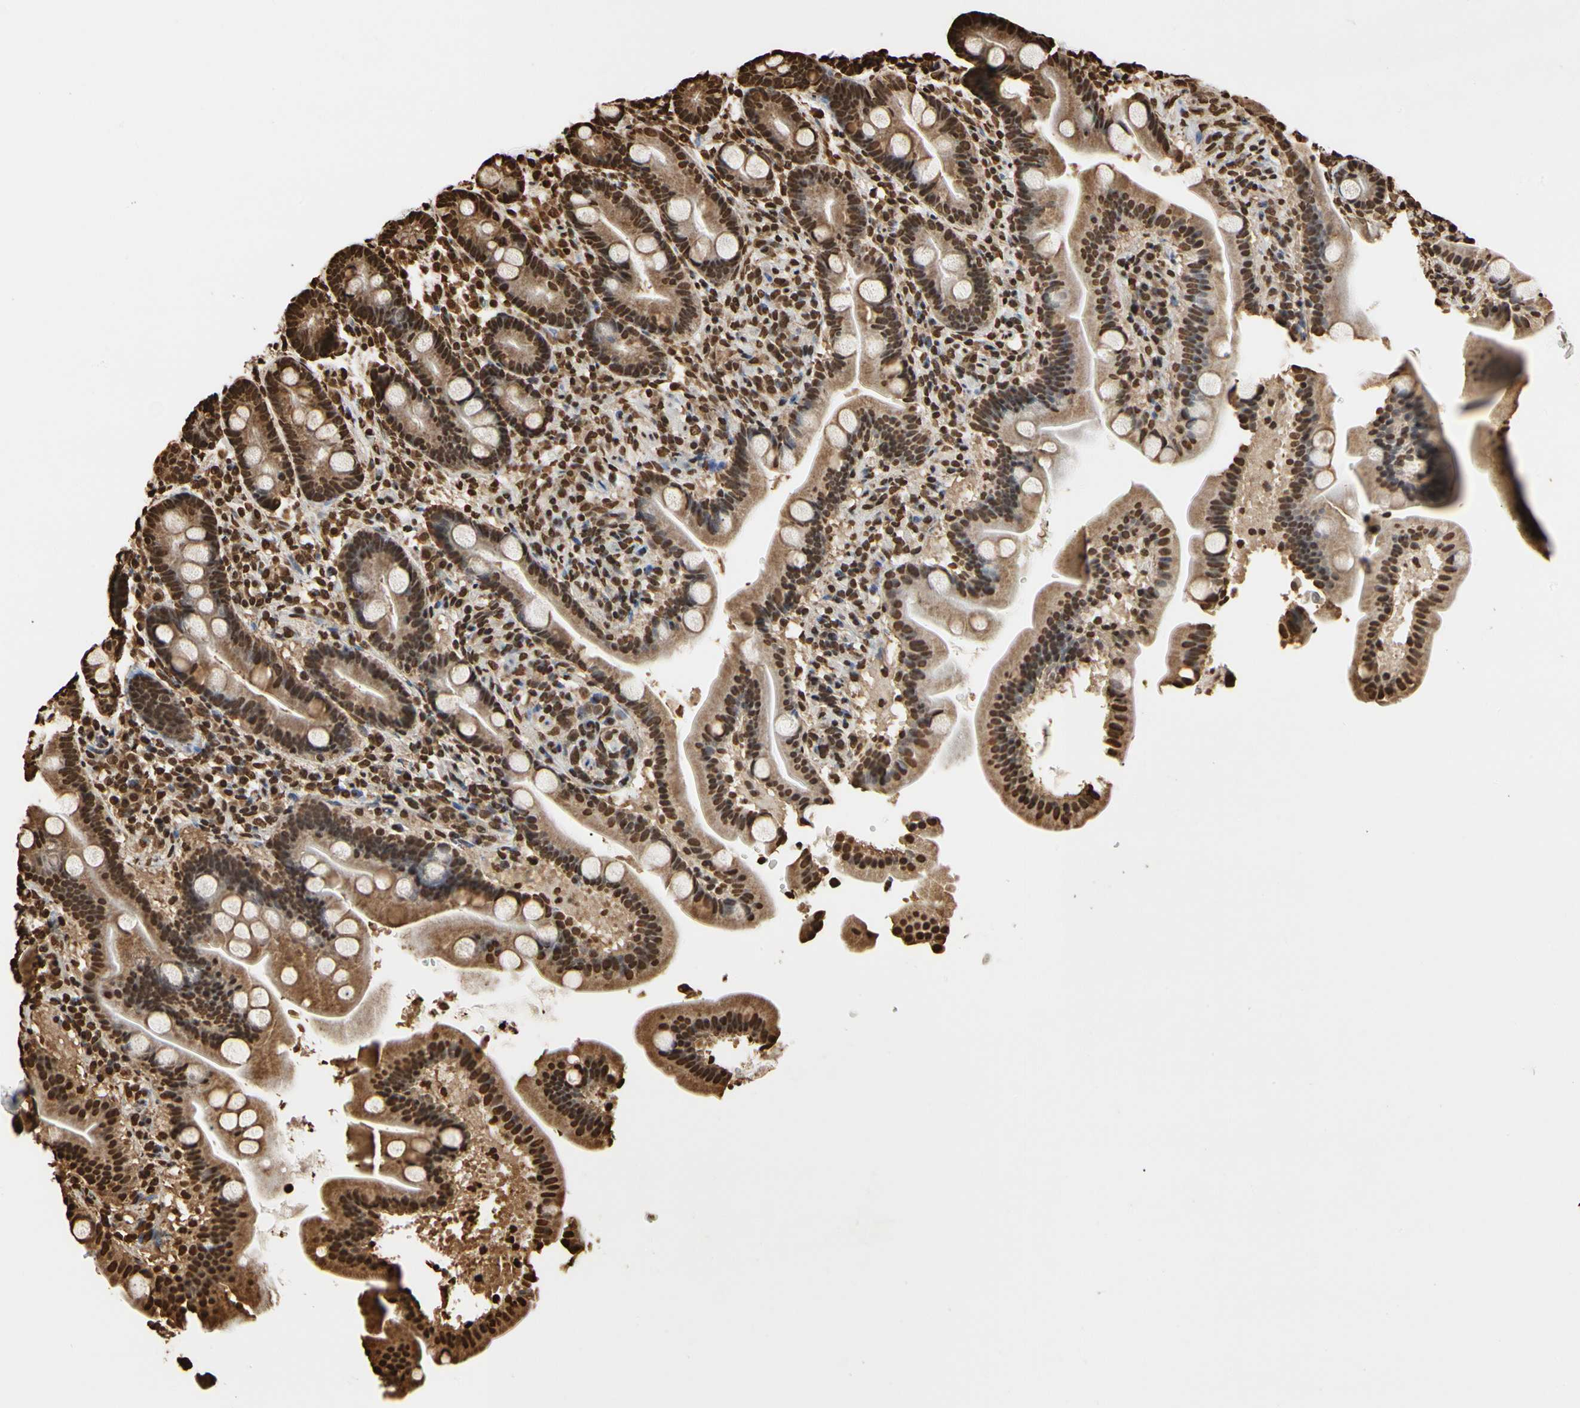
{"staining": {"intensity": "strong", "quantity": ">75%", "location": "cytoplasmic/membranous,nuclear"}, "tissue": "duodenum", "cell_type": "Glandular cells", "image_type": "normal", "snomed": [{"axis": "morphology", "description": "Normal tissue, NOS"}, {"axis": "topography", "description": "Duodenum"}], "caption": "This micrograph exhibits benign duodenum stained with IHC to label a protein in brown. The cytoplasmic/membranous,nuclear of glandular cells show strong positivity for the protein. Nuclei are counter-stained blue.", "gene": "HNRNPK", "patient": {"sex": "male", "age": 54}}